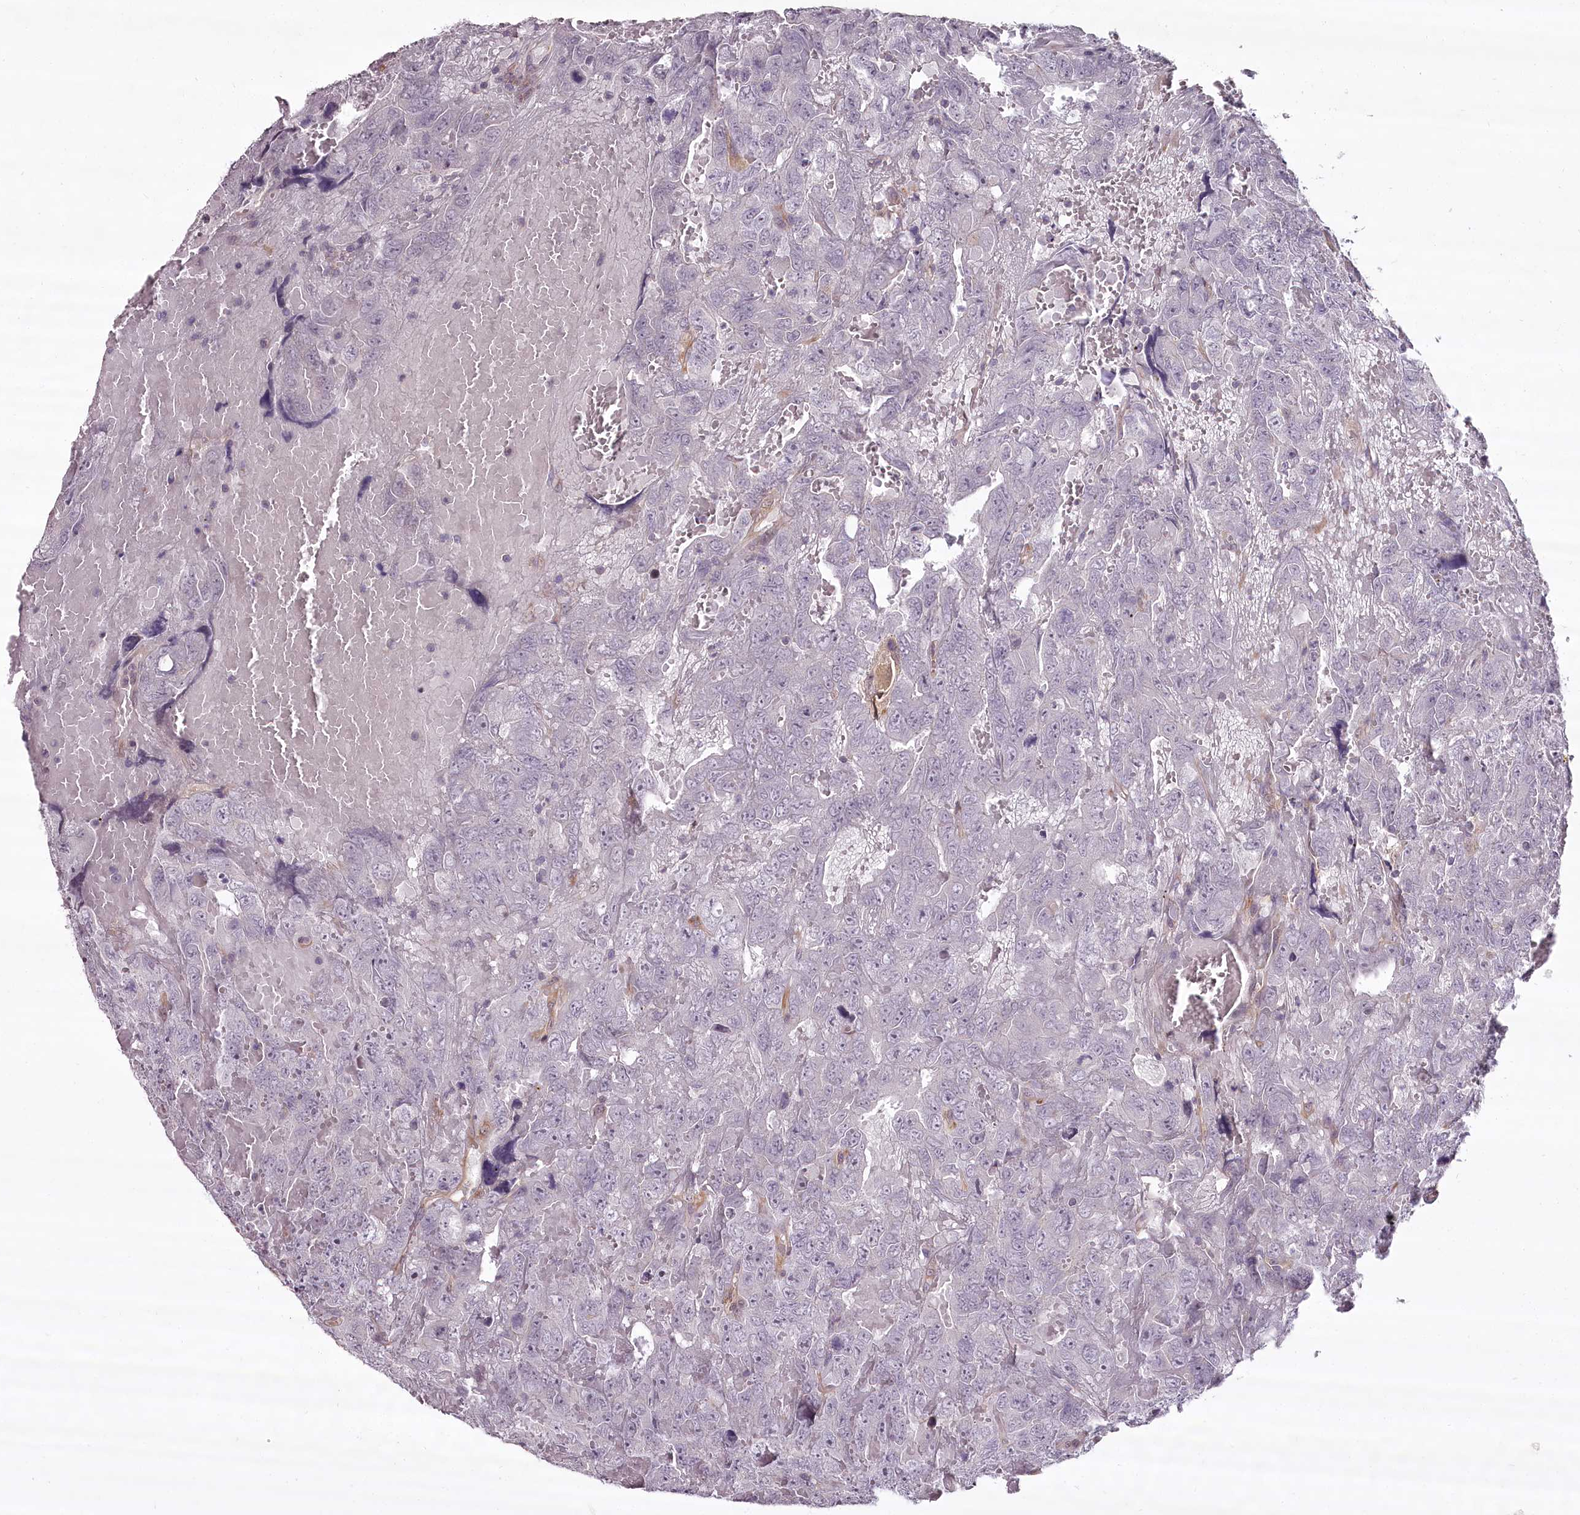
{"staining": {"intensity": "negative", "quantity": "none", "location": "none"}, "tissue": "testis cancer", "cell_type": "Tumor cells", "image_type": "cancer", "snomed": [{"axis": "morphology", "description": "Carcinoma, Embryonal, NOS"}, {"axis": "topography", "description": "Testis"}], "caption": "Immunohistochemical staining of embryonal carcinoma (testis) demonstrates no significant staining in tumor cells. The staining is performed using DAB brown chromogen with nuclei counter-stained in using hematoxylin.", "gene": "CCDC92", "patient": {"sex": "male", "age": 45}}